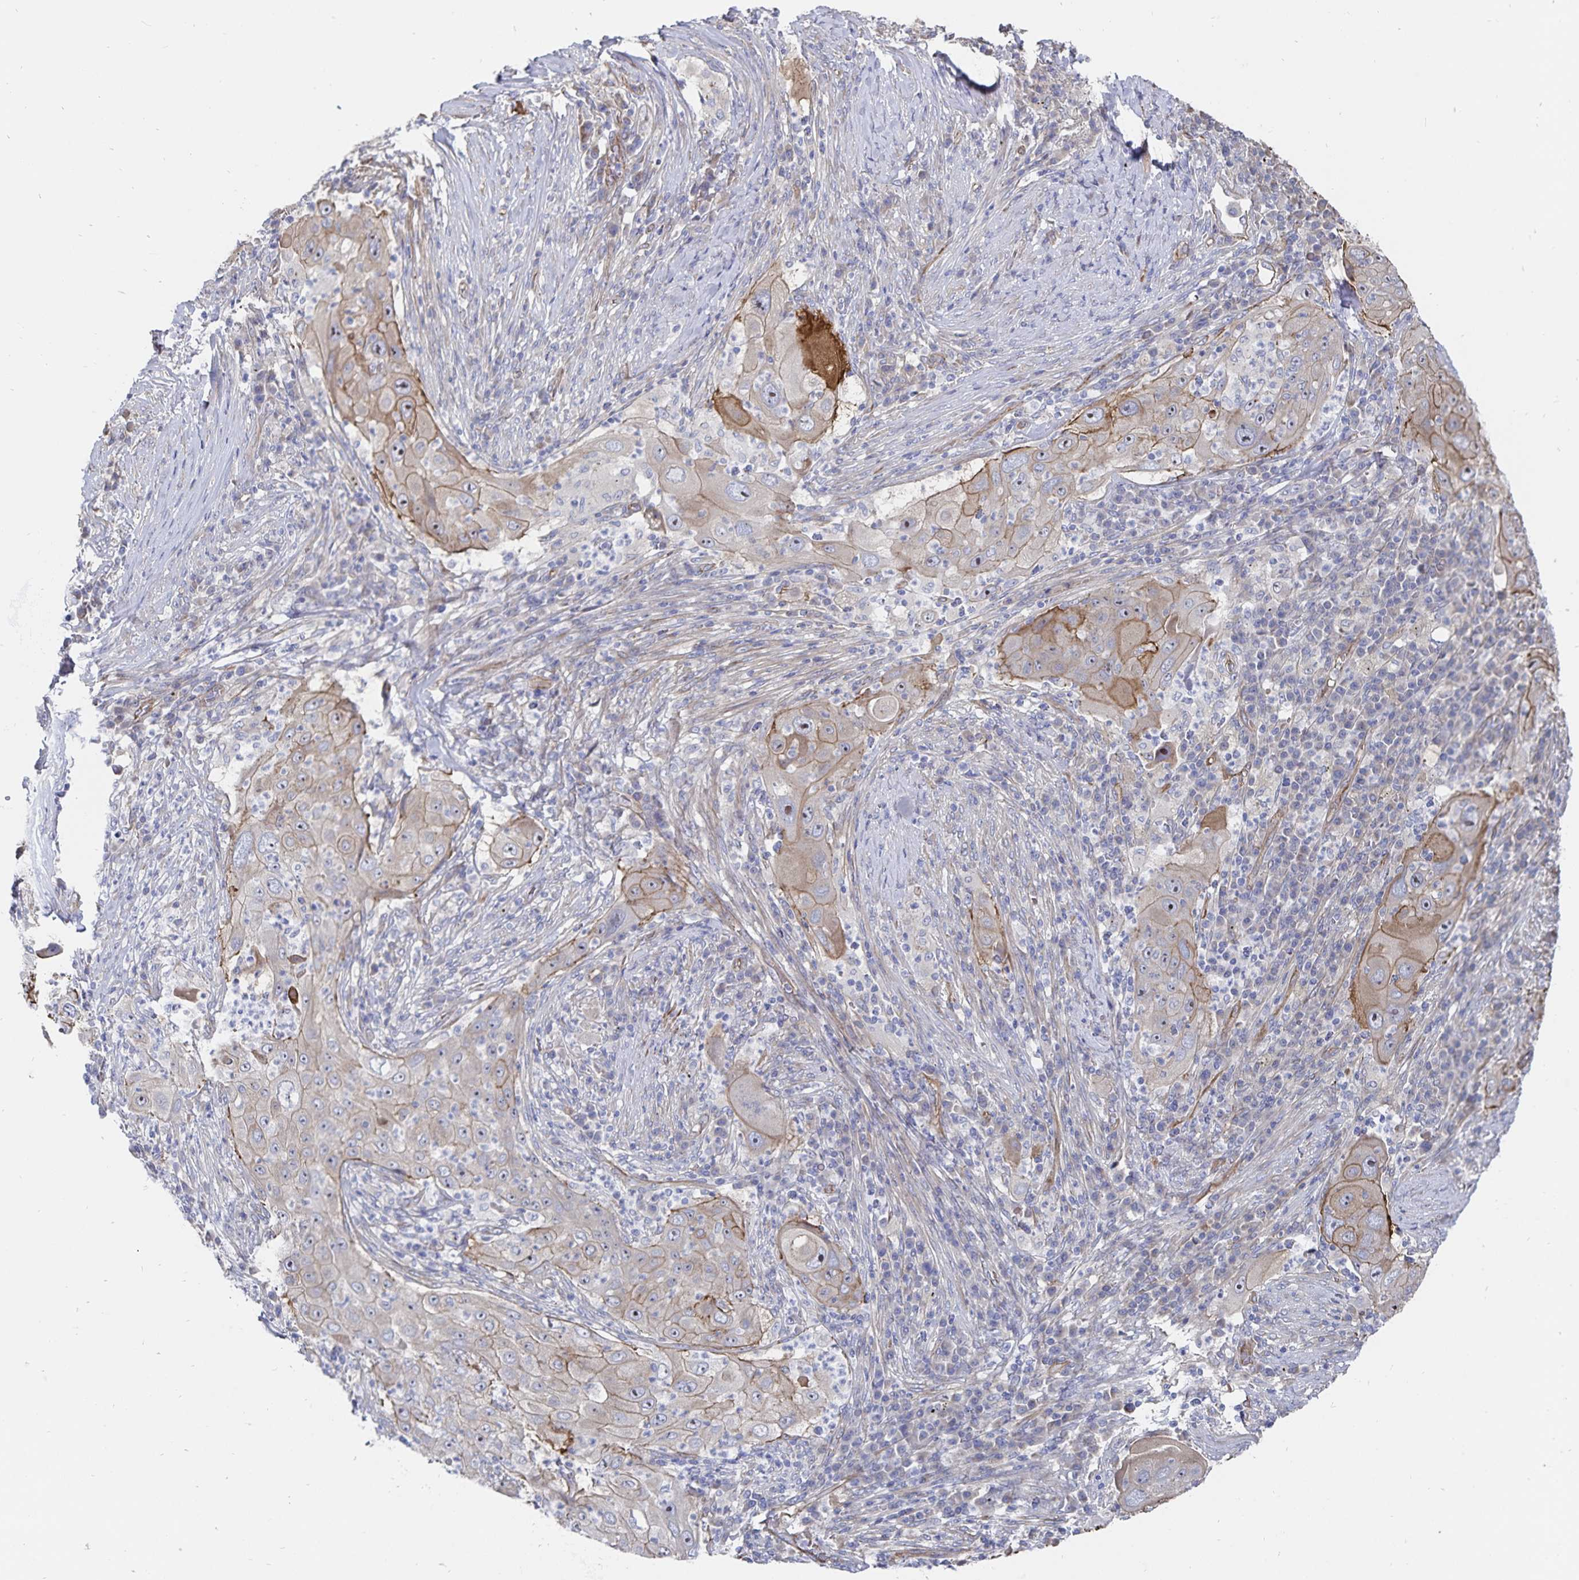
{"staining": {"intensity": "moderate", "quantity": "<25%", "location": "cytoplasmic/membranous"}, "tissue": "lung cancer", "cell_type": "Tumor cells", "image_type": "cancer", "snomed": [{"axis": "morphology", "description": "Squamous cell carcinoma, NOS"}, {"axis": "topography", "description": "Lung"}], "caption": "Human lung cancer (squamous cell carcinoma) stained with a brown dye shows moderate cytoplasmic/membranous positive positivity in about <25% of tumor cells.", "gene": "SSTR1", "patient": {"sex": "female", "age": 59}}